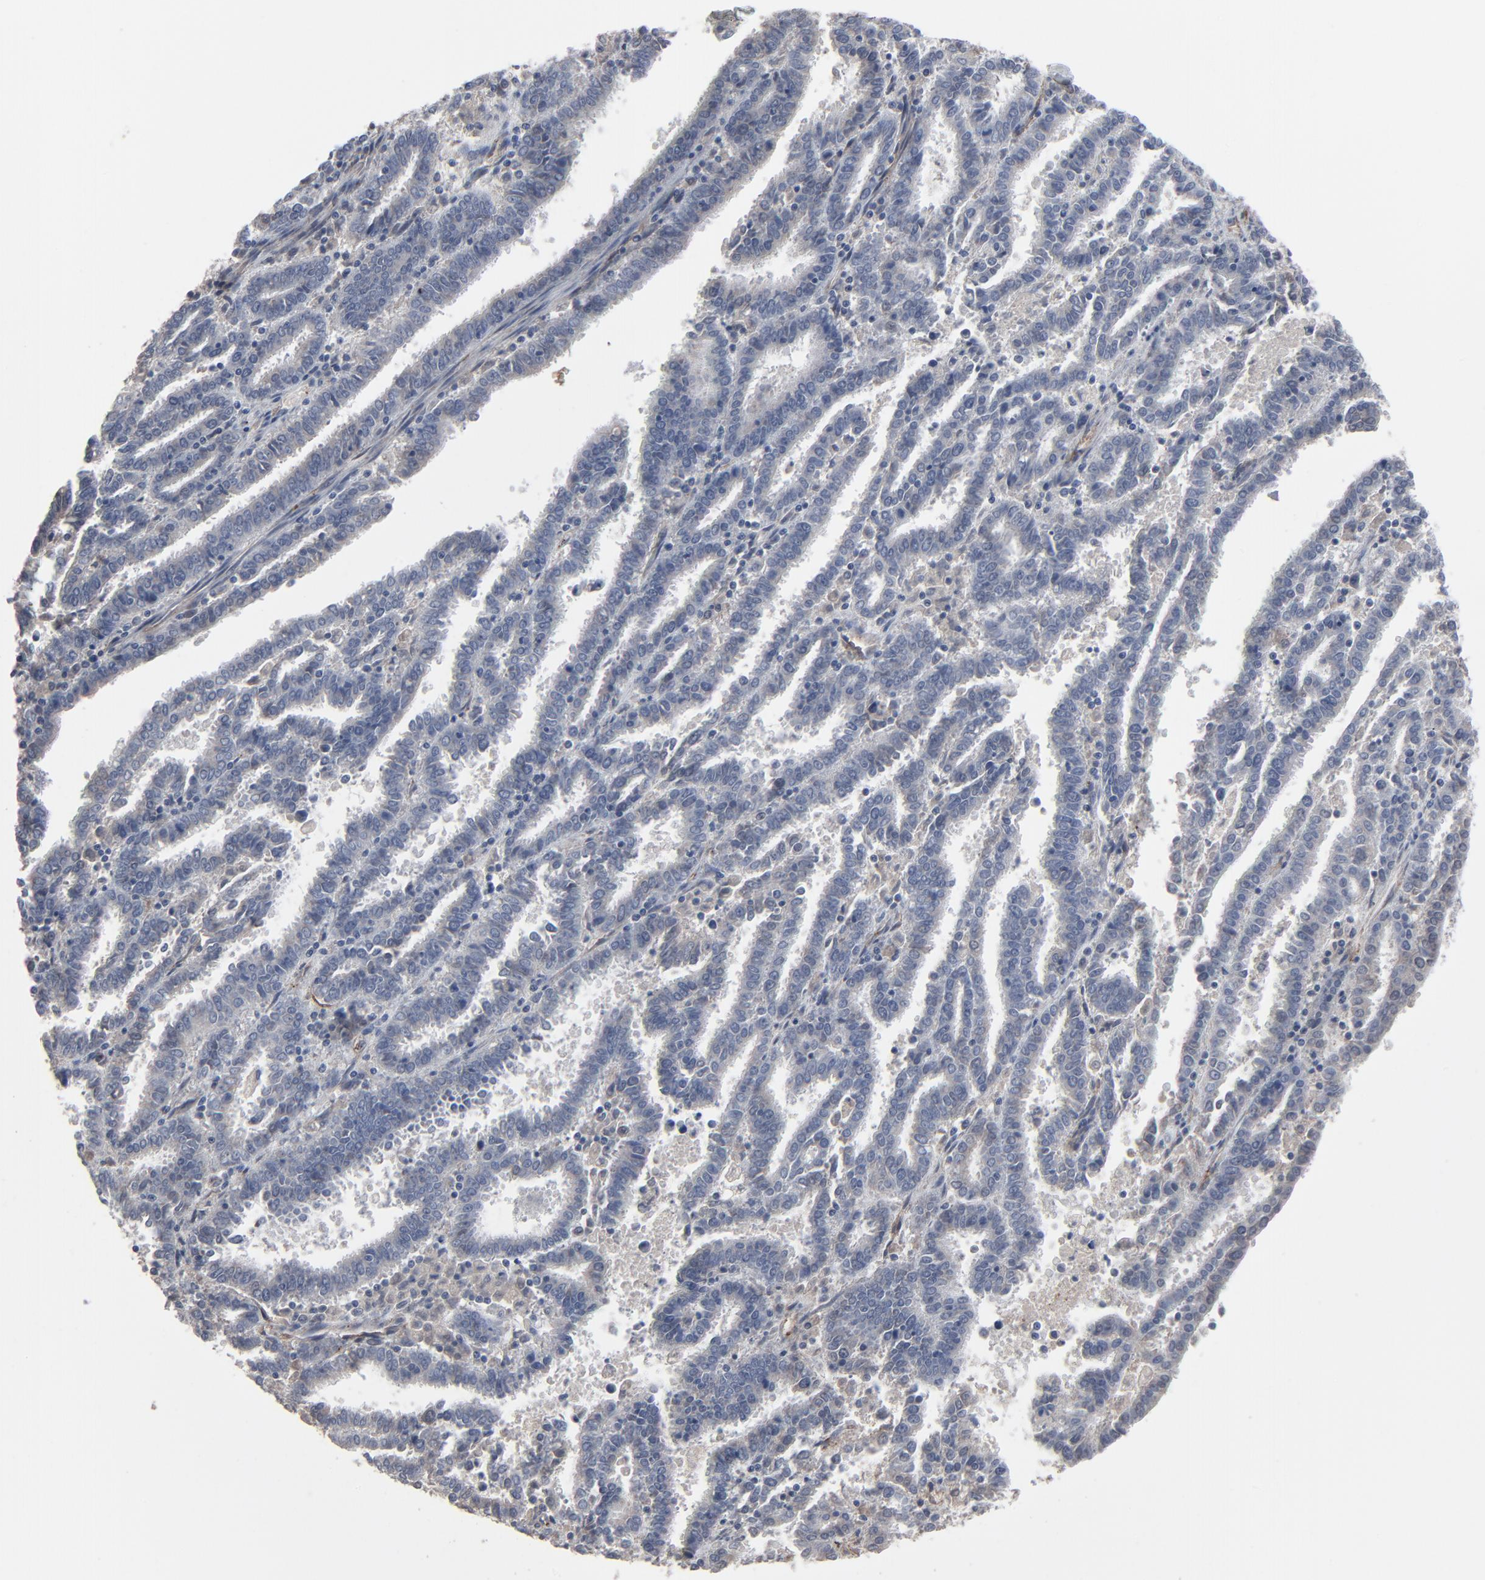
{"staining": {"intensity": "weak", "quantity": "25%-75%", "location": "cytoplasmic/membranous"}, "tissue": "endometrial cancer", "cell_type": "Tumor cells", "image_type": "cancer", "snomed": [{"axis": "morphology", "description": "Adenocarcinoma, NOS"}, {"axis": "topography", "description": "Uterus"}], "caption": "Immunohistochemical staining of endometrial cancer demonstrates weak cytoplasmic/membranous protein staining in approximately 25%-75% of tumor cells.", "gene": "JAM3", "patient": {"sex": "female", "age": 83}}